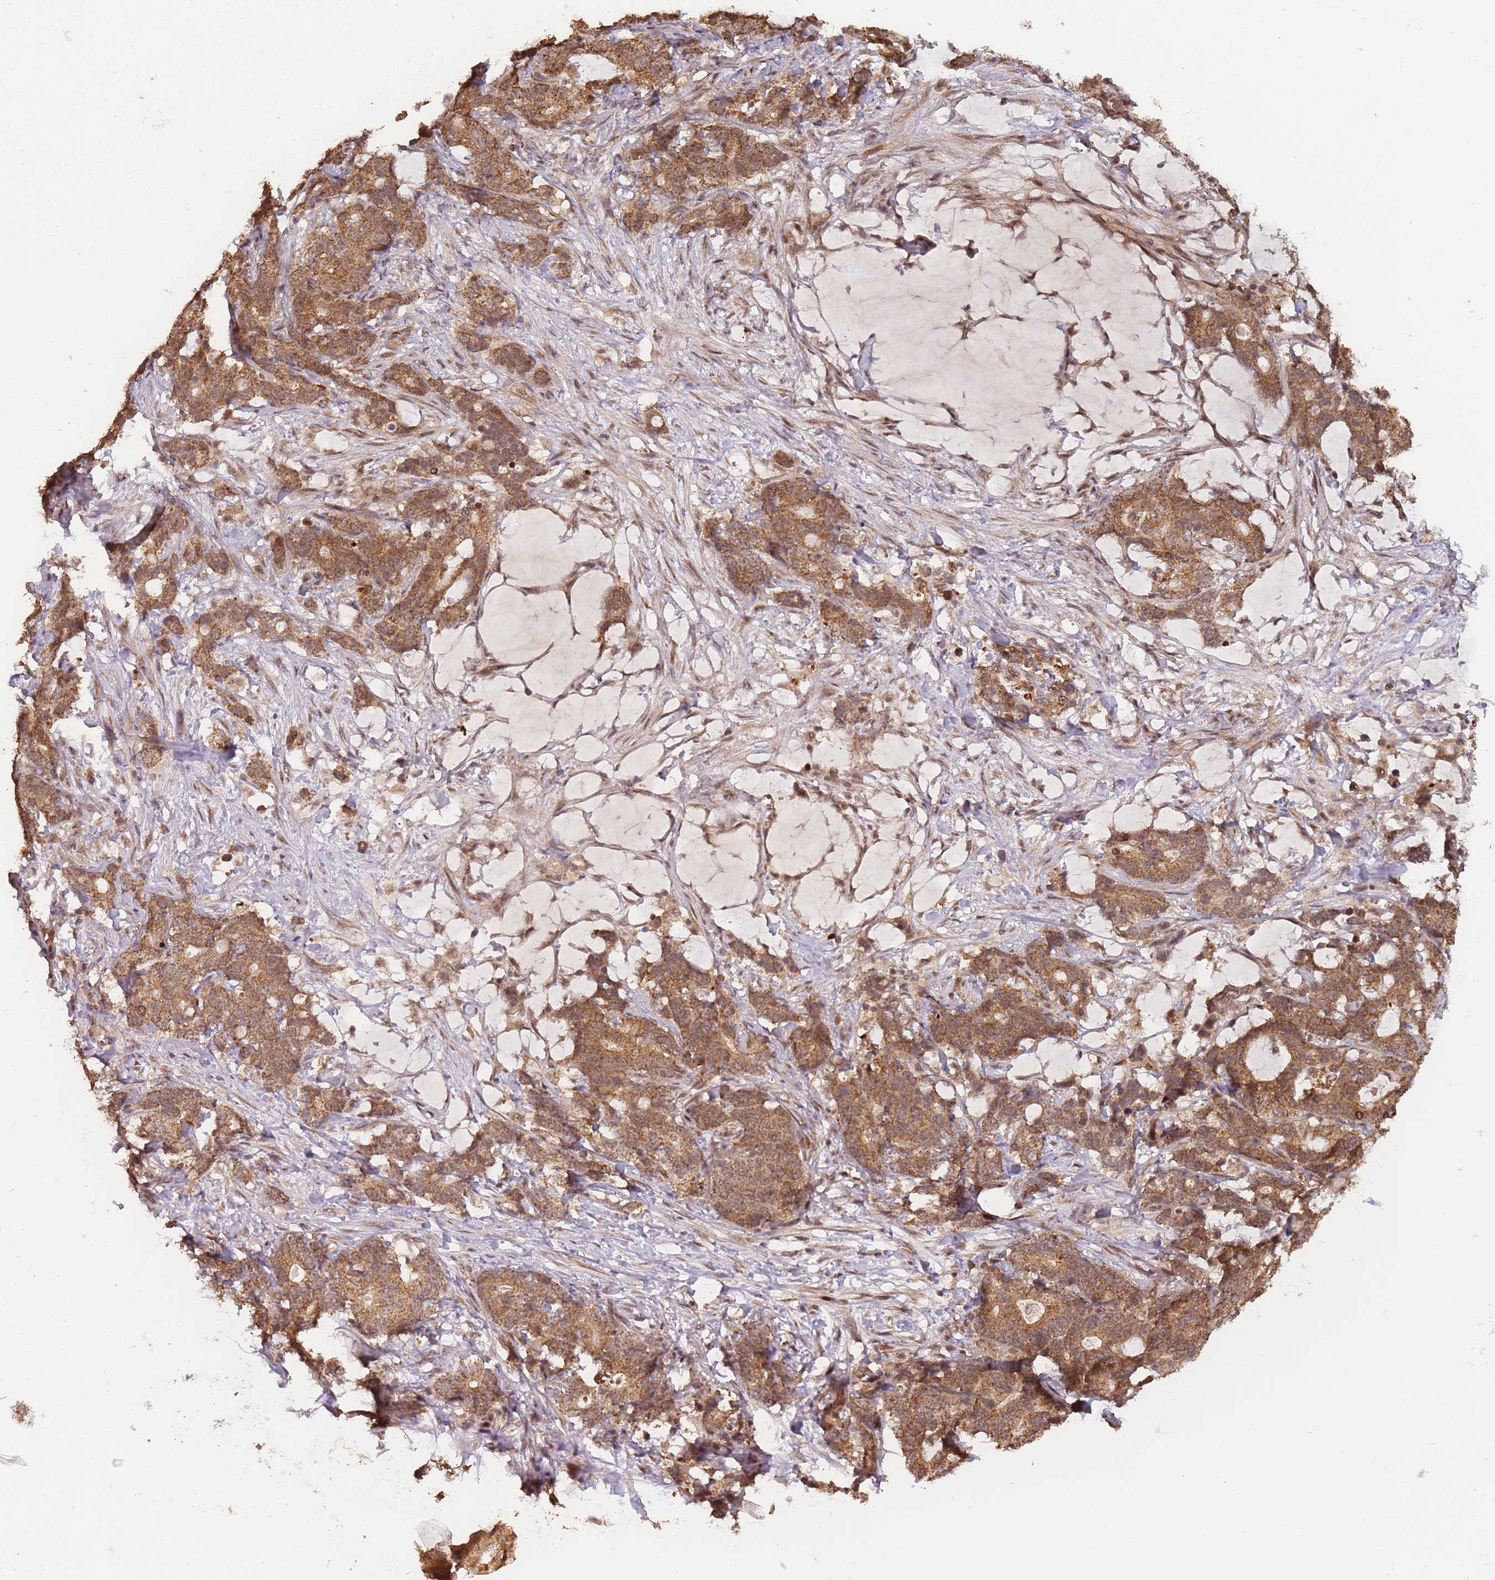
{"staining": {"intensity": "moderate", "quantity": ">75%", "location": "cytoplasmic/membranous,nuclear"}, "tissue": "stomach cancer", "cell_type": "Tumor cells", "image_type": "cancer", "snomed": [{"axis": "morphology", "description": "Normal tissue, NOS"}, {"axis": "morphology", "description": "Adenocarcinoma, NOS"}, {"axis": "topography", "description": "Stomach"}], "caption": "Stomach cancer (adenocarcinoma) stained for a protein shows moderate cytoplasmic/membranous and nuclear positivity in tumor cells.", "gene": "ZNF497", "patient": {"sex": "female", "age": 64}}